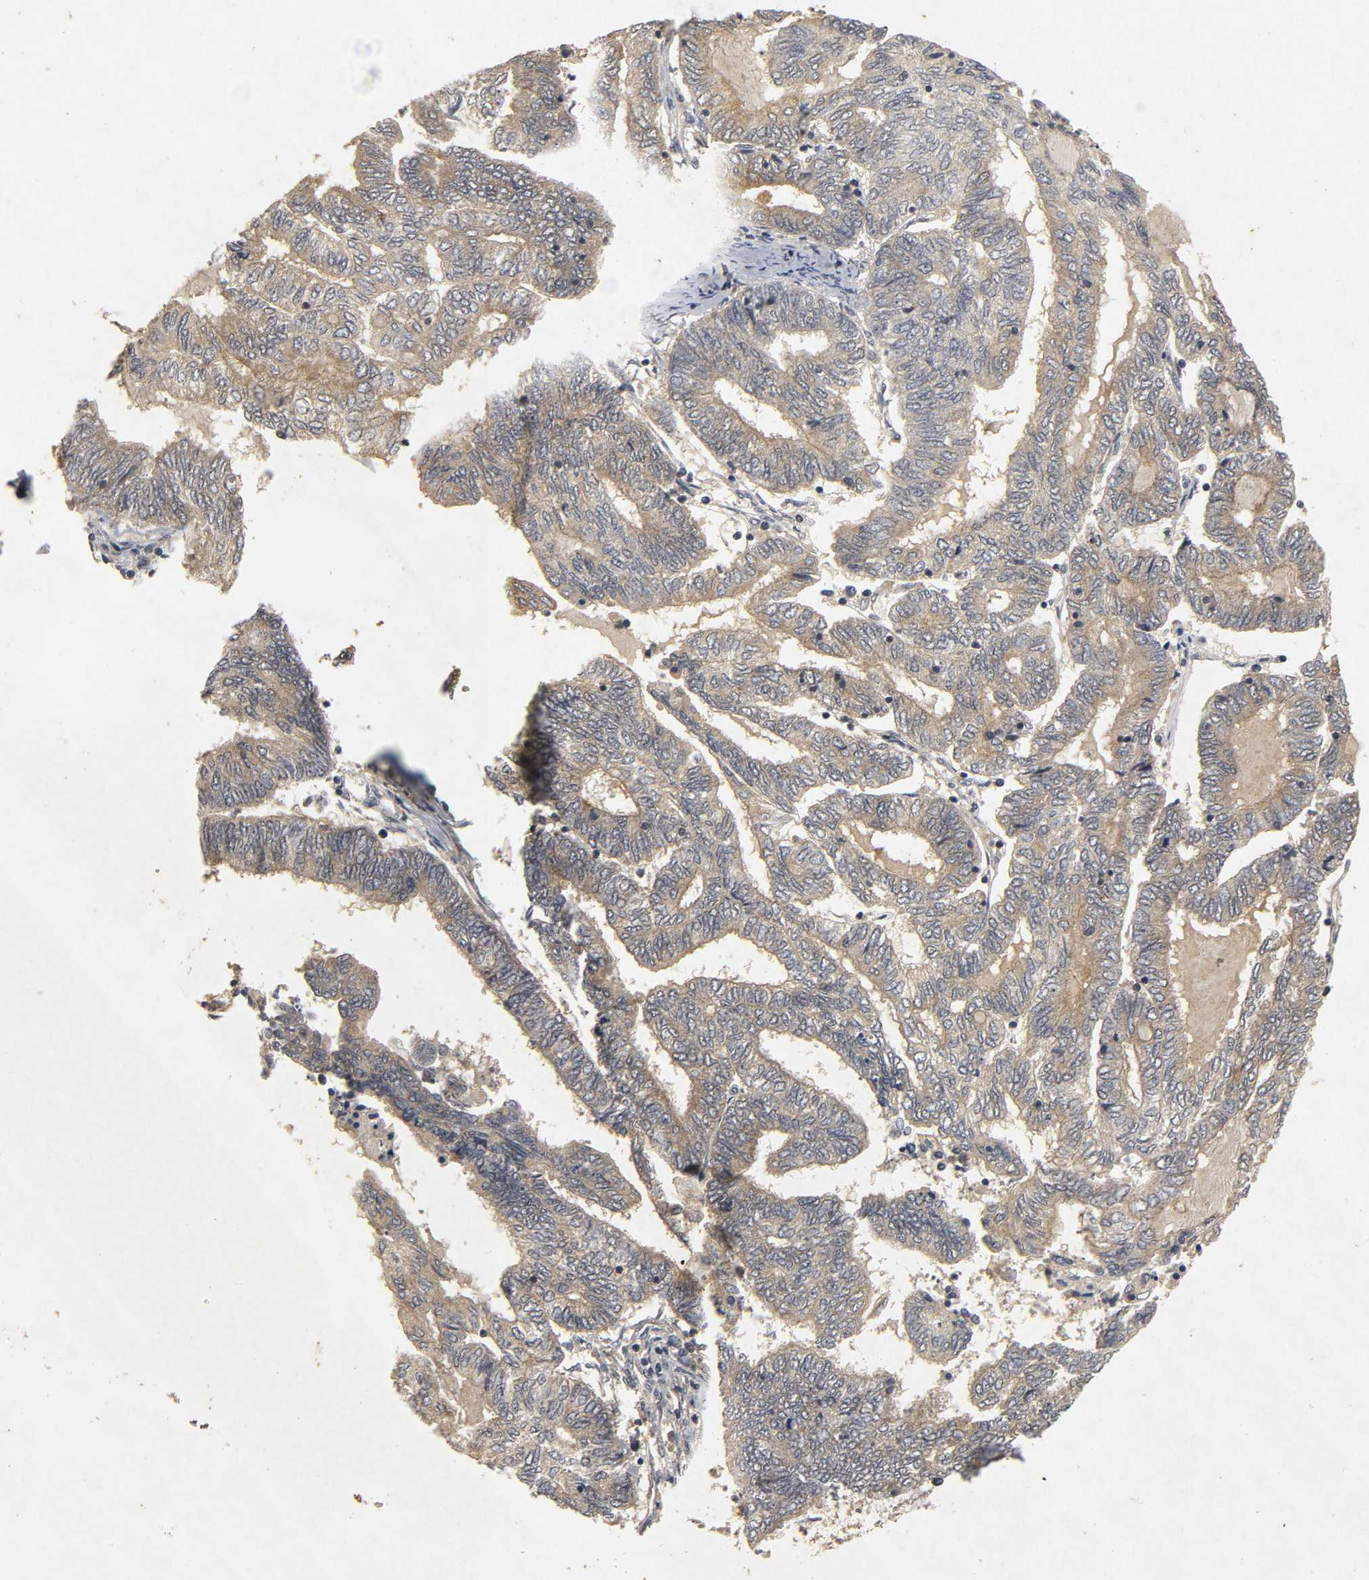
{"staining": {"intensity": "weak", "quantity": "25%-75%", "location": "cytoplasmic/membranous"}, "tissue": "endometrial cancer", "cell_type": "Tumor cells", "image_type": "cancer", "snomed": [{"axis": "morphology", "description": "Adenocarcinoma, NOS"}, {"axis": "topography", "description": "Uterus"}, {"axis": "topography", "description": "Endometrium"}], "caption": "DAB (3,3'-diaminobenzidine) immunohistochemical staining of endometrial adenocarcinoma demonstrates weak cytoplasmic/membranous protein staining in about 25%-75% of tumor cells. The staining was performed using DAB (3,3'-diaminobenzidine) to visualize the protein expression in brown, while the nuclei were stained in blue with hematoxylin (Magnification: 20x).", "gene": "TRAF6", "patient": {"sex": "female", "age": 70}}